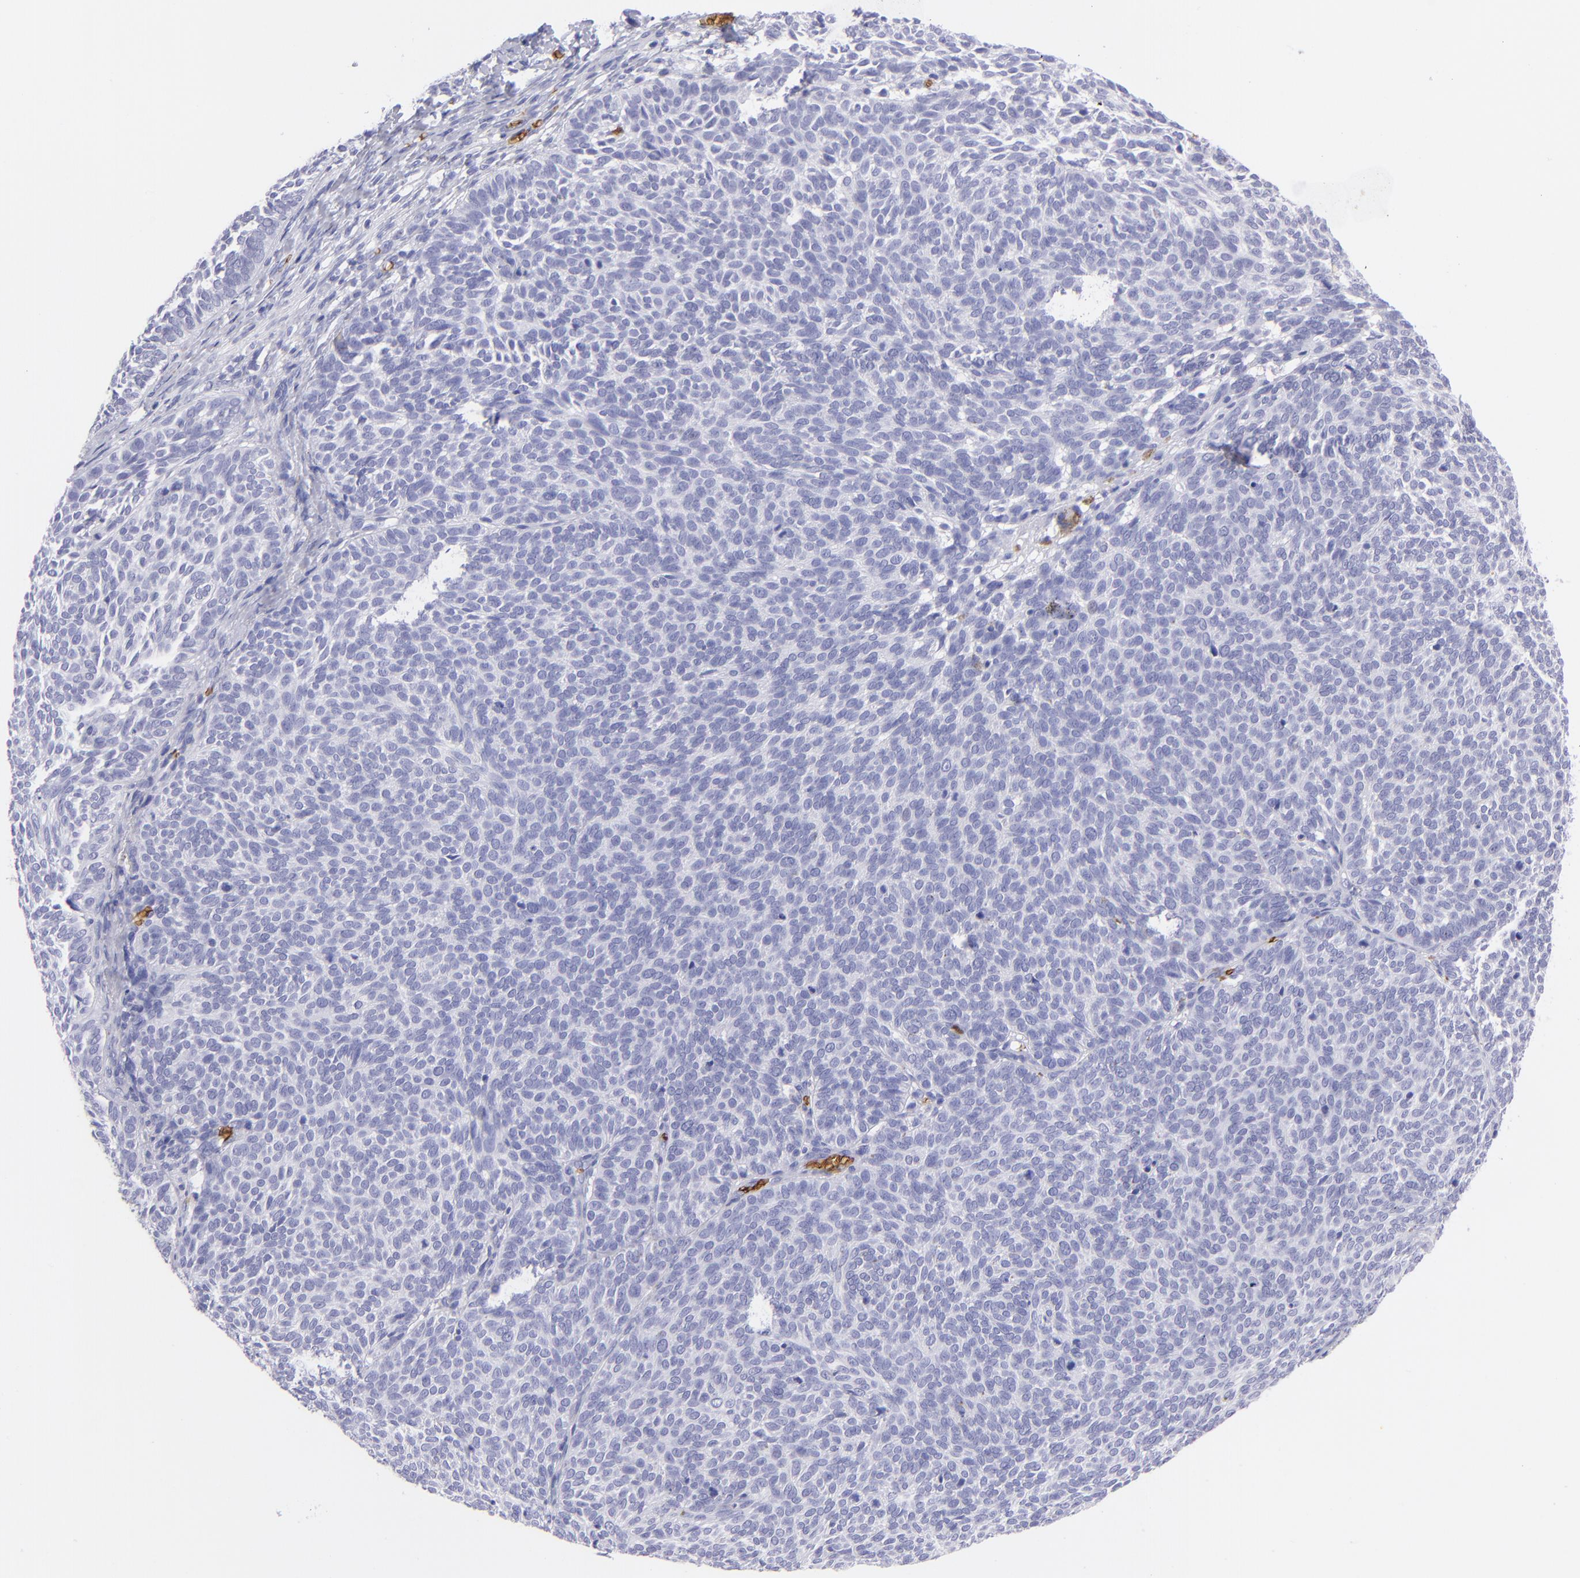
{"staining": {"intensity": "negative", "quantity": "none", "location": "none"}, "tissue": "skin cancer", "cell_type": "Tumor cells", "image_type": "cancer", "snomed": [{"axis": "morphology", "description": "Basal cell carcinoma"}, {"axis": "topography", "description": "Skin"}], "caption": "Tumor cells show no significant expression in skin basal cell carcinoma.", "gene": "GYPA", "patient": {"sex": "male", "age": 63}}